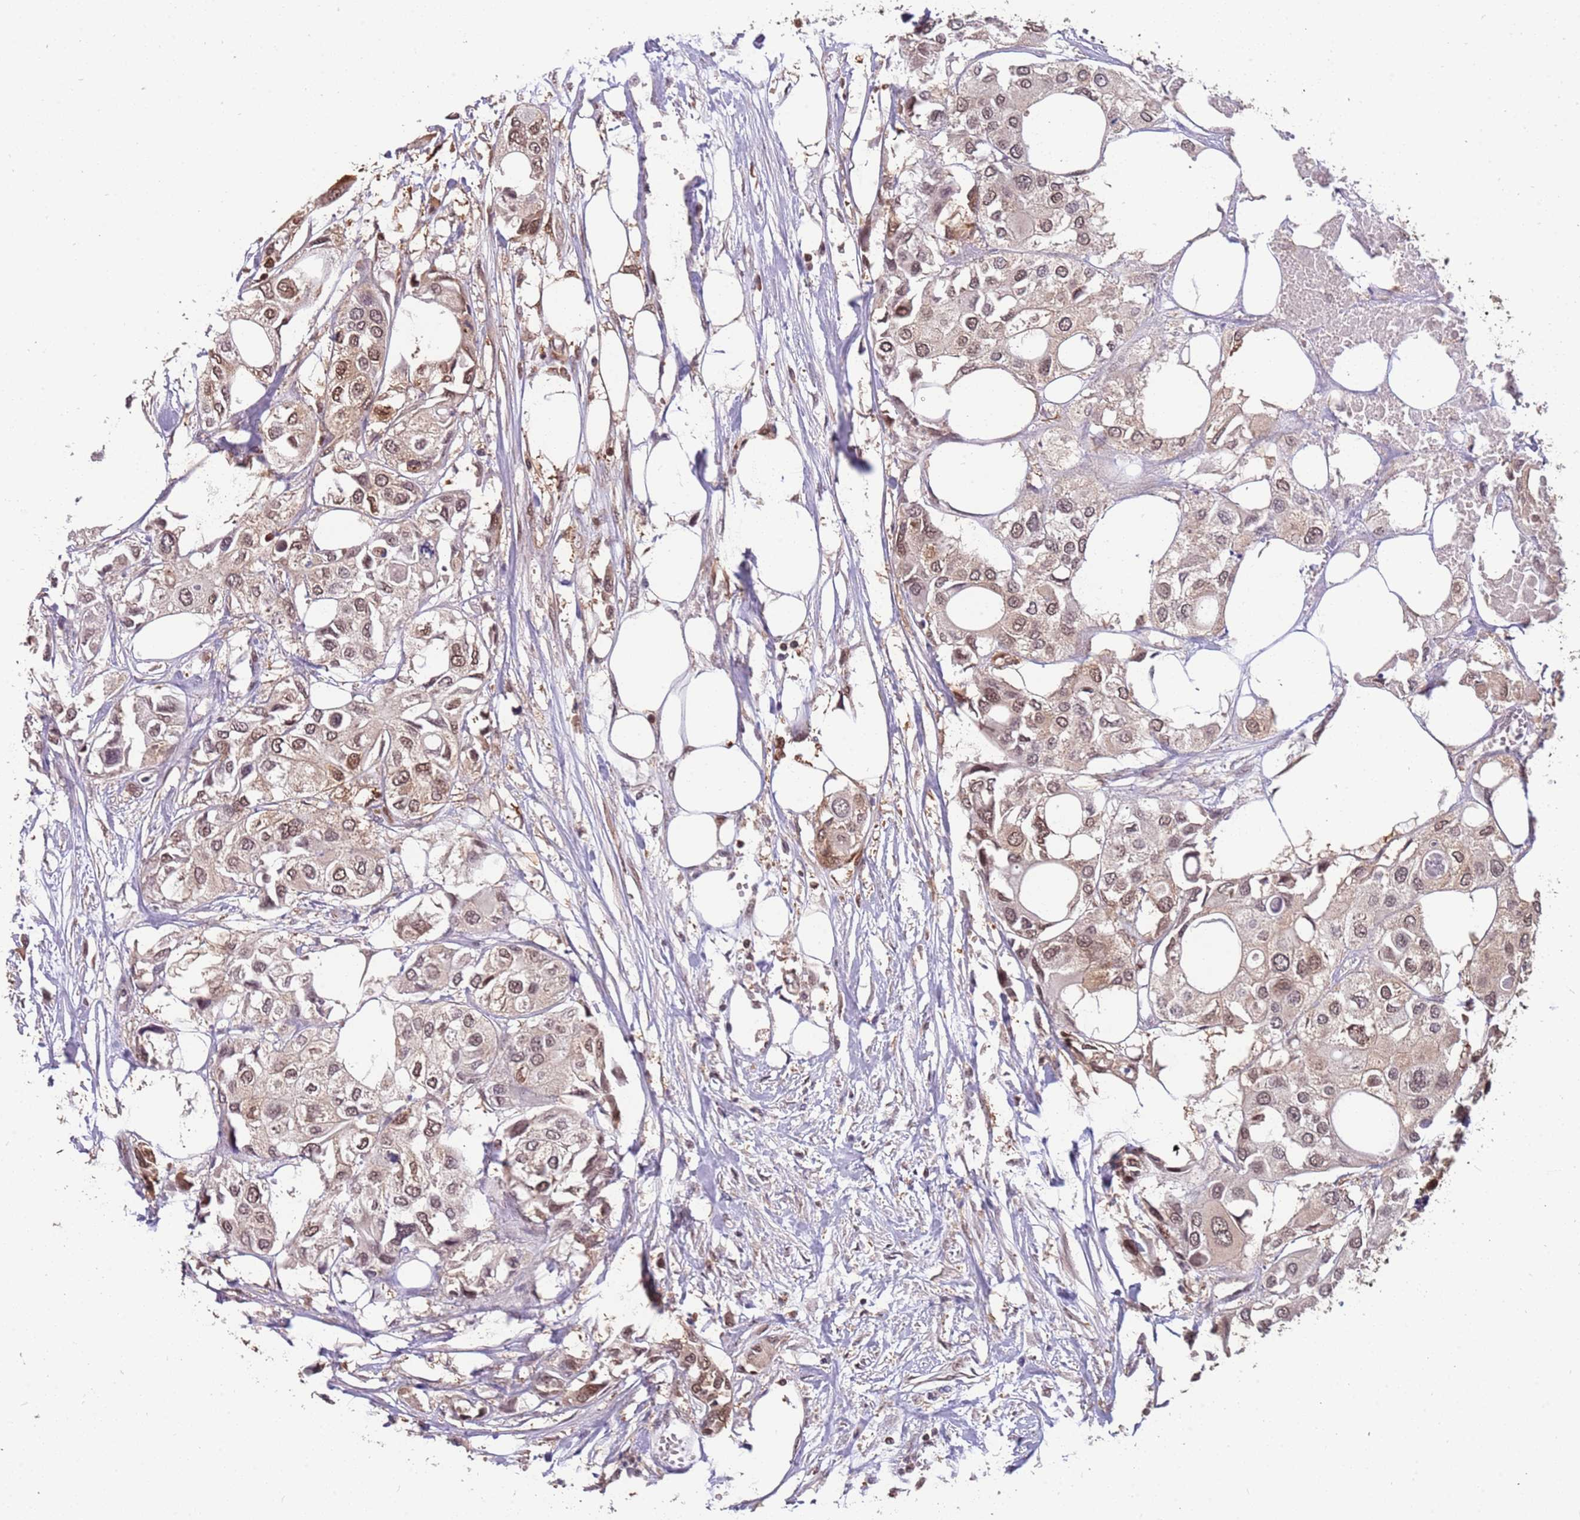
{"staining": {"intensity": "weak", "quantity": ">75%", "location": "nuclear"}, "tissue": "urothelial cancer", "cell_type": "Tumor cells", "image_type": "cancer", "snomed": [{"axis": "morphology", "description": "Urothelial carcinoma, High grade"}, {"axis": "topography", "description": "Urinary bladder"}], "caption": "Urothelial cancer stained with DAB immunohistochemistry displays low levels of weak nuclear staining in about >75% of tumor cells.", "gene": "GBP2", "patient": {"sex": "male", "age": 64}}